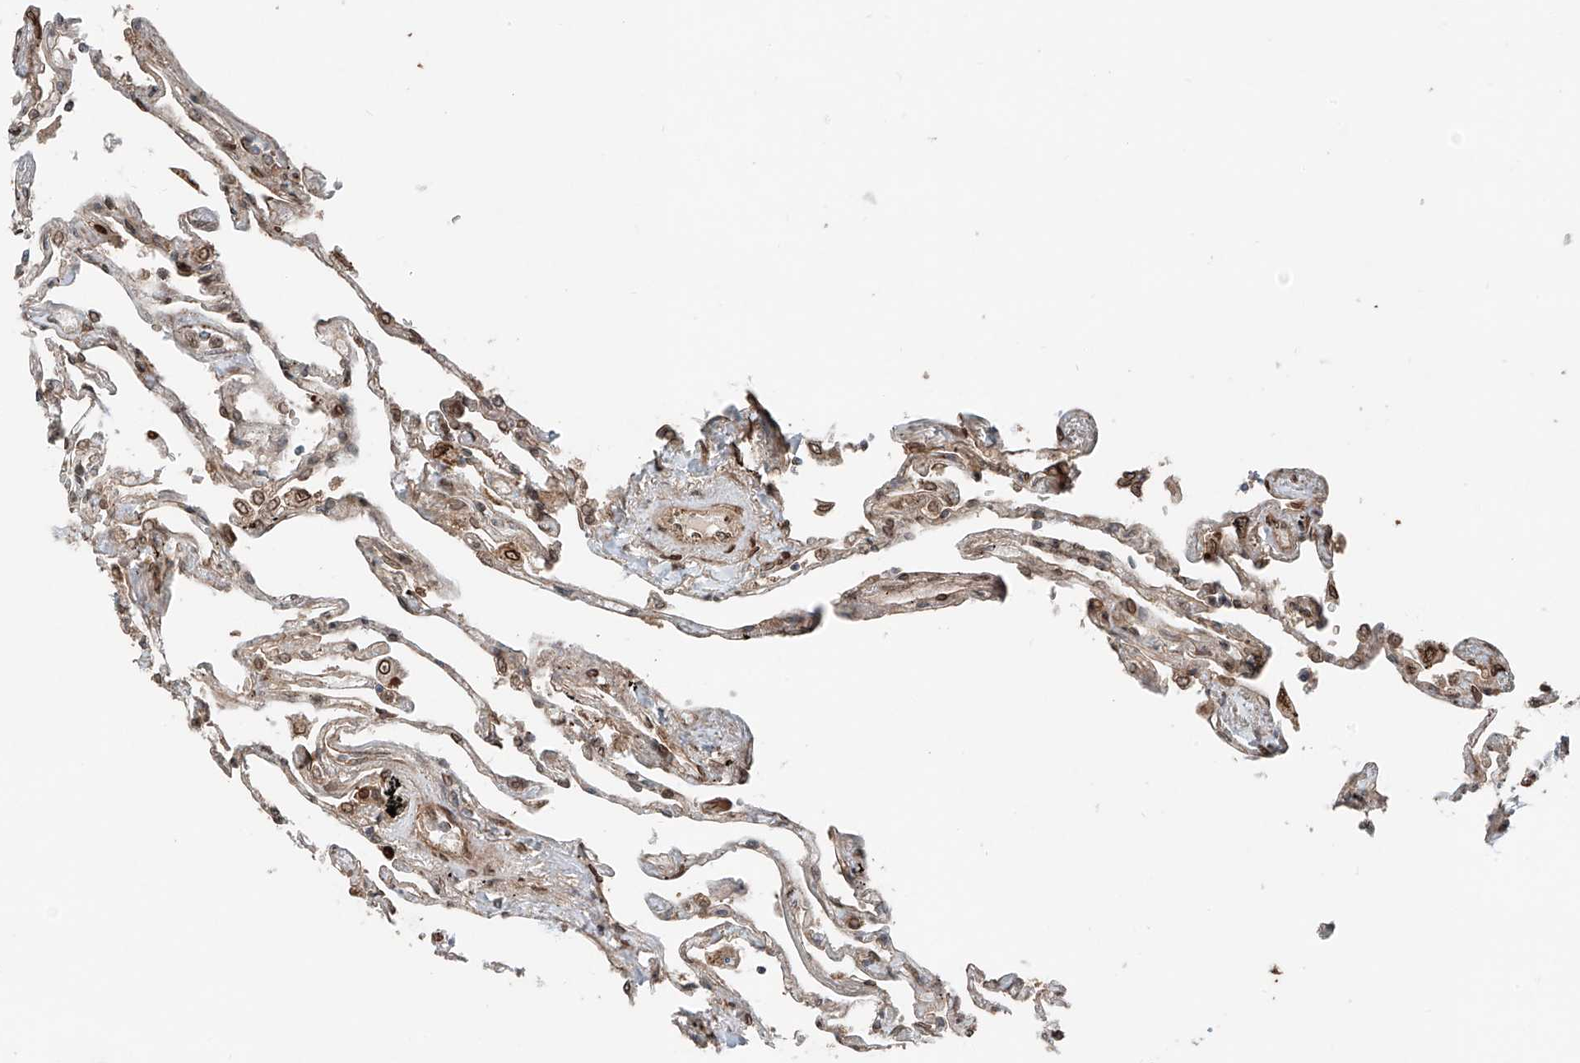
{"staining": {"intensity": "moderate", "quantity": "25%-75%", "location": "cytoplasmic/membranous"}, "tissue": "lung", "cell_type": "Alveolar cells", "image_type": "normal", "snomed": [{"axis": "morphology", "description": "Normal tissue, NOS"}, {"axis": "topography", "description": "Lung"}], "caption": "Protein analysis of normal lung displays moderate cytoplasmic/membranous expression in about 25%-75% of alveolar cells. The staining was performed using DAB (3,3'-diaminobenzidine) to visualize the protein expression in brown, while the nuclei were stained in blue with hematoxylin (Magnification: 20x).", "gene": "CEP162", "patient": {"sex": "female", "age": 67}}